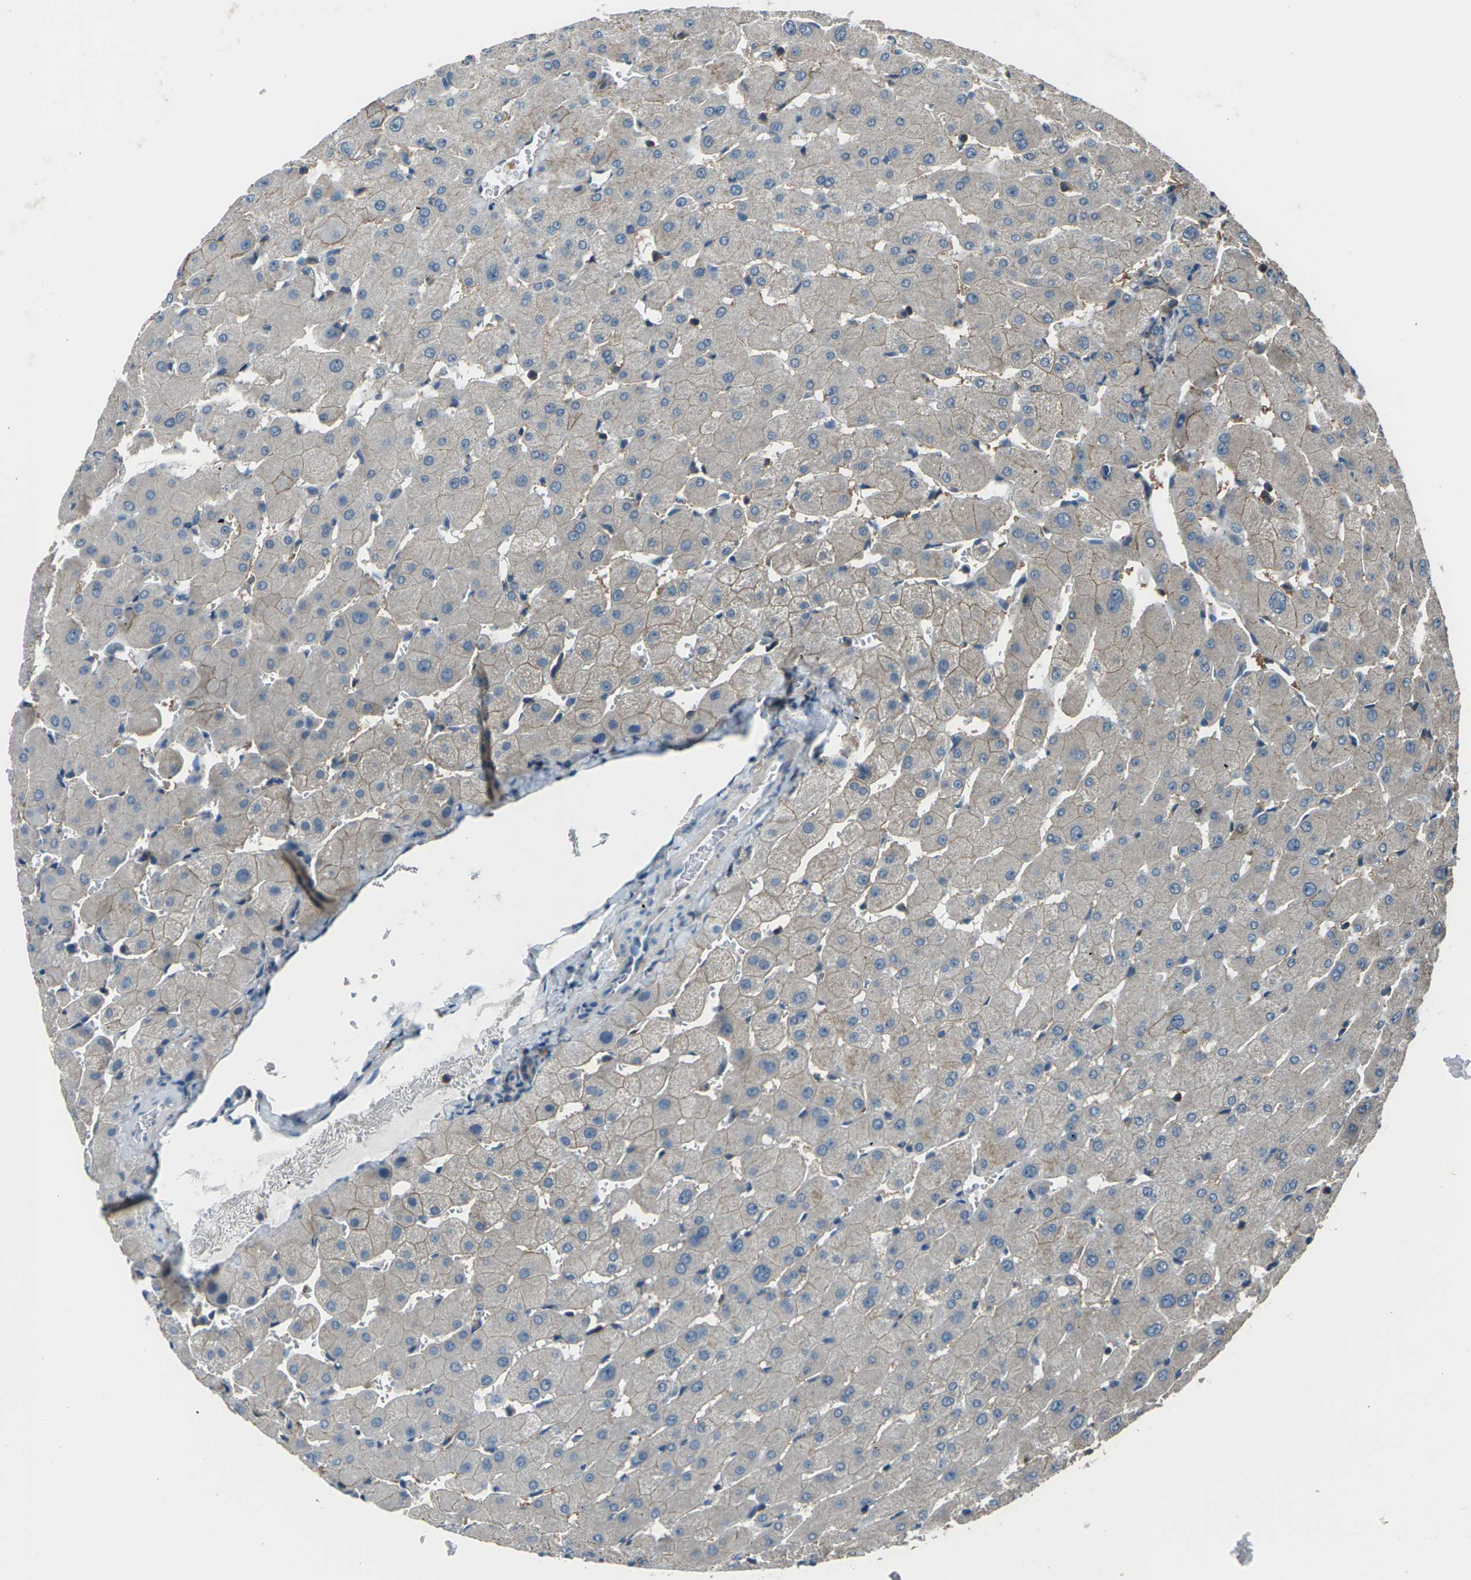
{"staining": {"intensity": "weak", "quantity": ">75%", "location": "cytoplasmic/membranous"}, "tissue": "liver", "cell_type": "Cholangiocytes", "image_type": "normal", "snomed": [{"axis": "morphology", "description": "Normal tissue, NOS"}, {"axis": "topography", "description": "Liver"}], "caption": "A histopathology image of human liver stained for a protein displays weak cytoplasmic/membranous brown staining in cholangiocytes.", "gene": "CMTM4", "patient": {"sex": "female", "age": 63}}